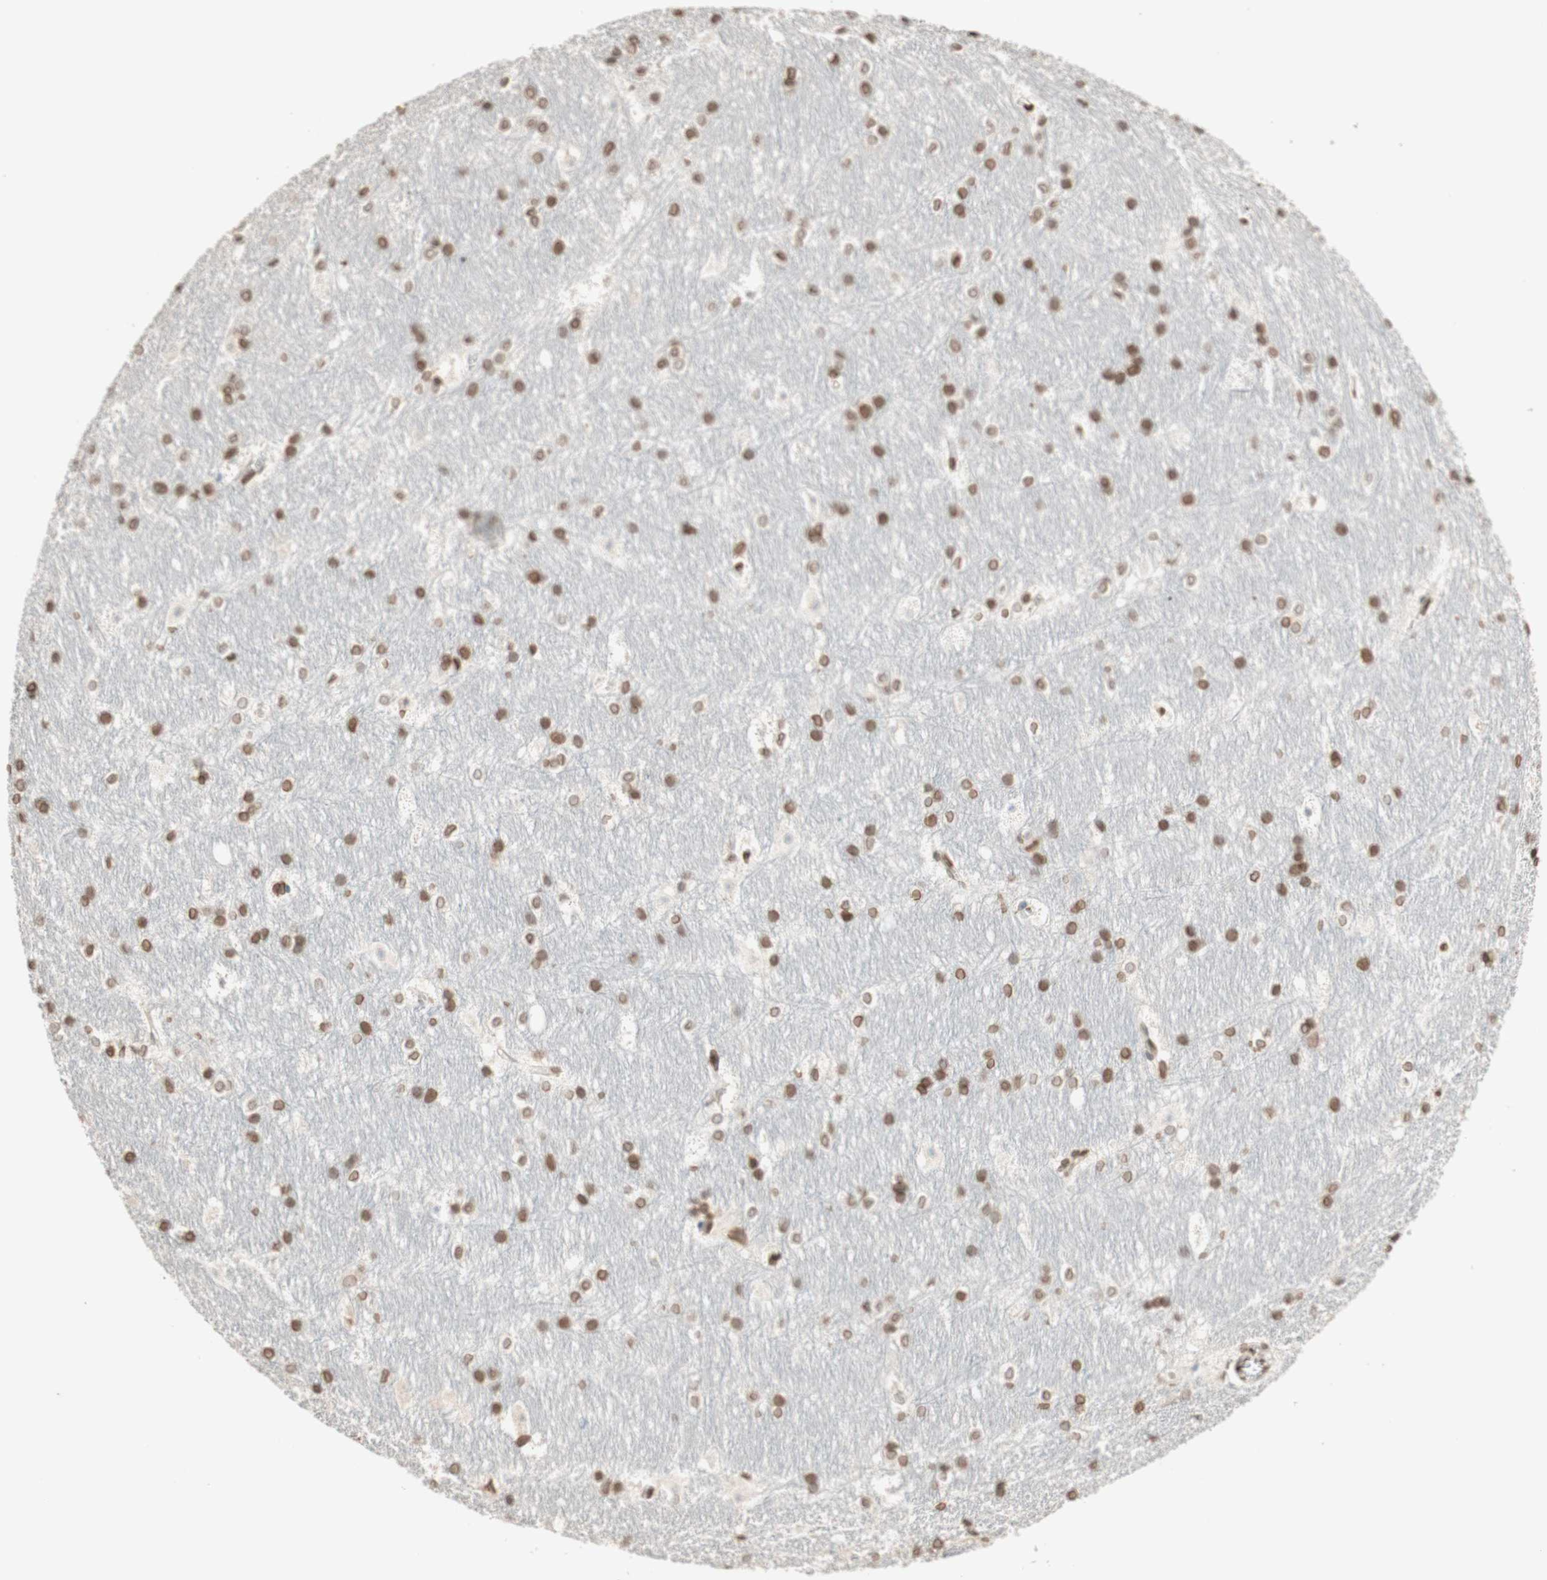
{"staining": {"intensity": "moderate", "quantity": ">75%", "location": "nuclear"}, "tissue": "hippocampus", "cell_type": "Glial cells", "image_type": "normal", "snomed": [{"axis": "morphology", "description": "Normal tissue, NOS"}, {"axis": "topography", "description": "Hippocampus"}], "caption": "Protein staining demonstrates moderate nuclear expression in approximately >75% of glial cells in normal hippocampus. (brown staining indicates protein expression, while blue staining denotes nuclei).", "gene": "TMPO", "patient": {"sex": "female", "age": 19}}